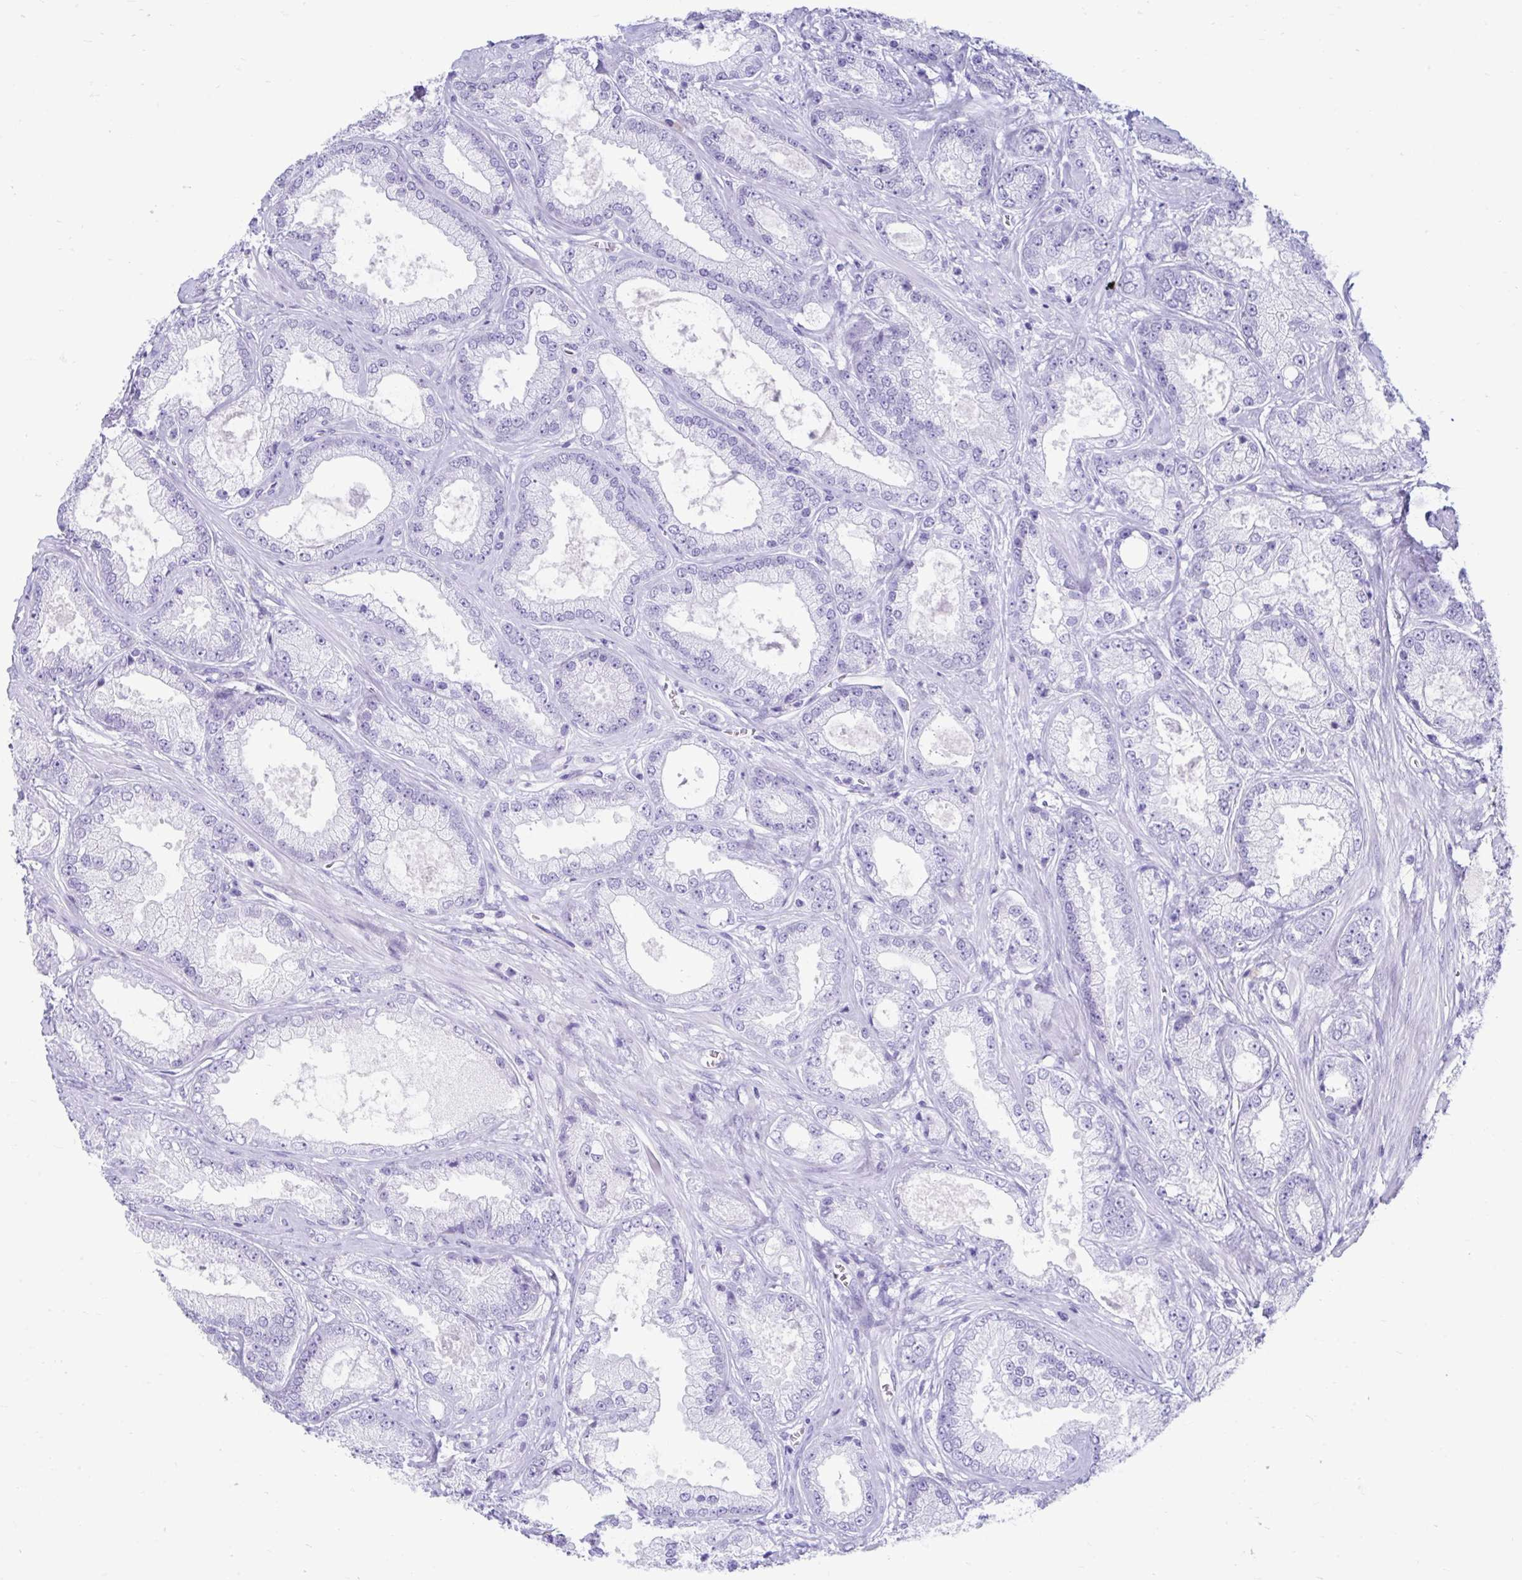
{"staining": {"intensity": "negative", "quantity": "none", "location": "none"}, "tissue": "prostate cancer", "cell_type": "Tumor cells", "image_type": "cancer", "snomed": [{"axis": "morphology", "description": "Adenocarcinoma, High grade"}, {"axis": "topography", "description": "Prostate"}], "caption": "An immunohistochemistry (IHC) photomicrograph of prostate cancer is shown. There is no staining in tumor cells of prostate cancer. The staining was performed using DAB (3,3'-diaminobenzidine) to visualize the protein expression in brown, while the nuclei were stained in blue with hematoxylin (Magnification: 20x).", "gene": "SMIM9", "patient": {"sex": "male", "age": 67}}